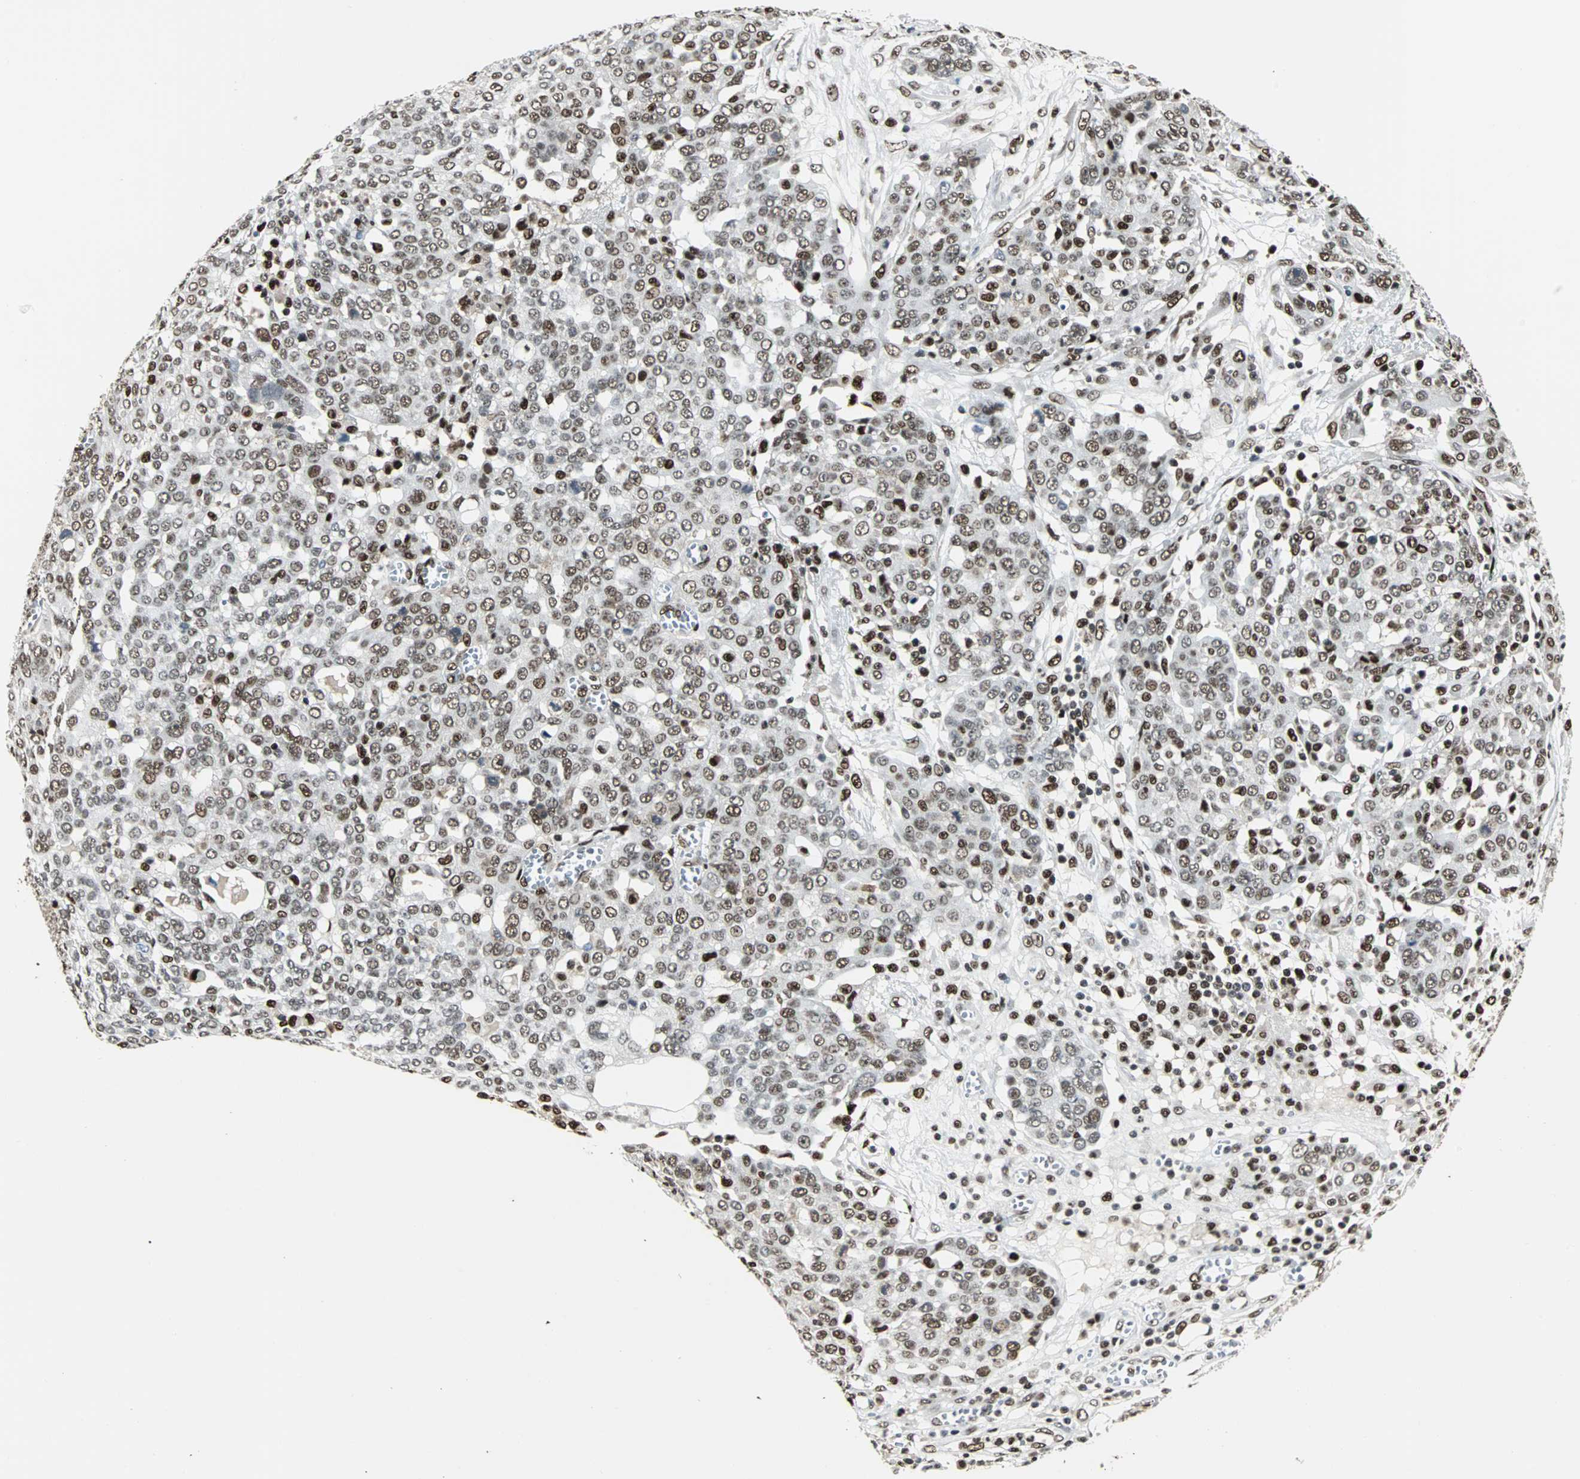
{"staining": {"intensity": "moderate", "quantity": ">75%", "location": "nuclear"}, "tissue": "ovarian cancer", "cell_type": "Tumor cells", "image_type": "cancer", "snomed": [{"axis": "morphology", "description": "Cystadenocarcinoma, serous, NOS"}, {"axis": "topography", "description": "Soft tissue"}, {"axis": "topography", "description": "Ovary"}], "caption": "Approximately >75% of tumor cells in human ovarian cancer show moderate nuclear protein staining as visualized by brown immunohistochemical staining.", "gene": "XRCC4", "patient": {"sex": "female", "age": 57}}